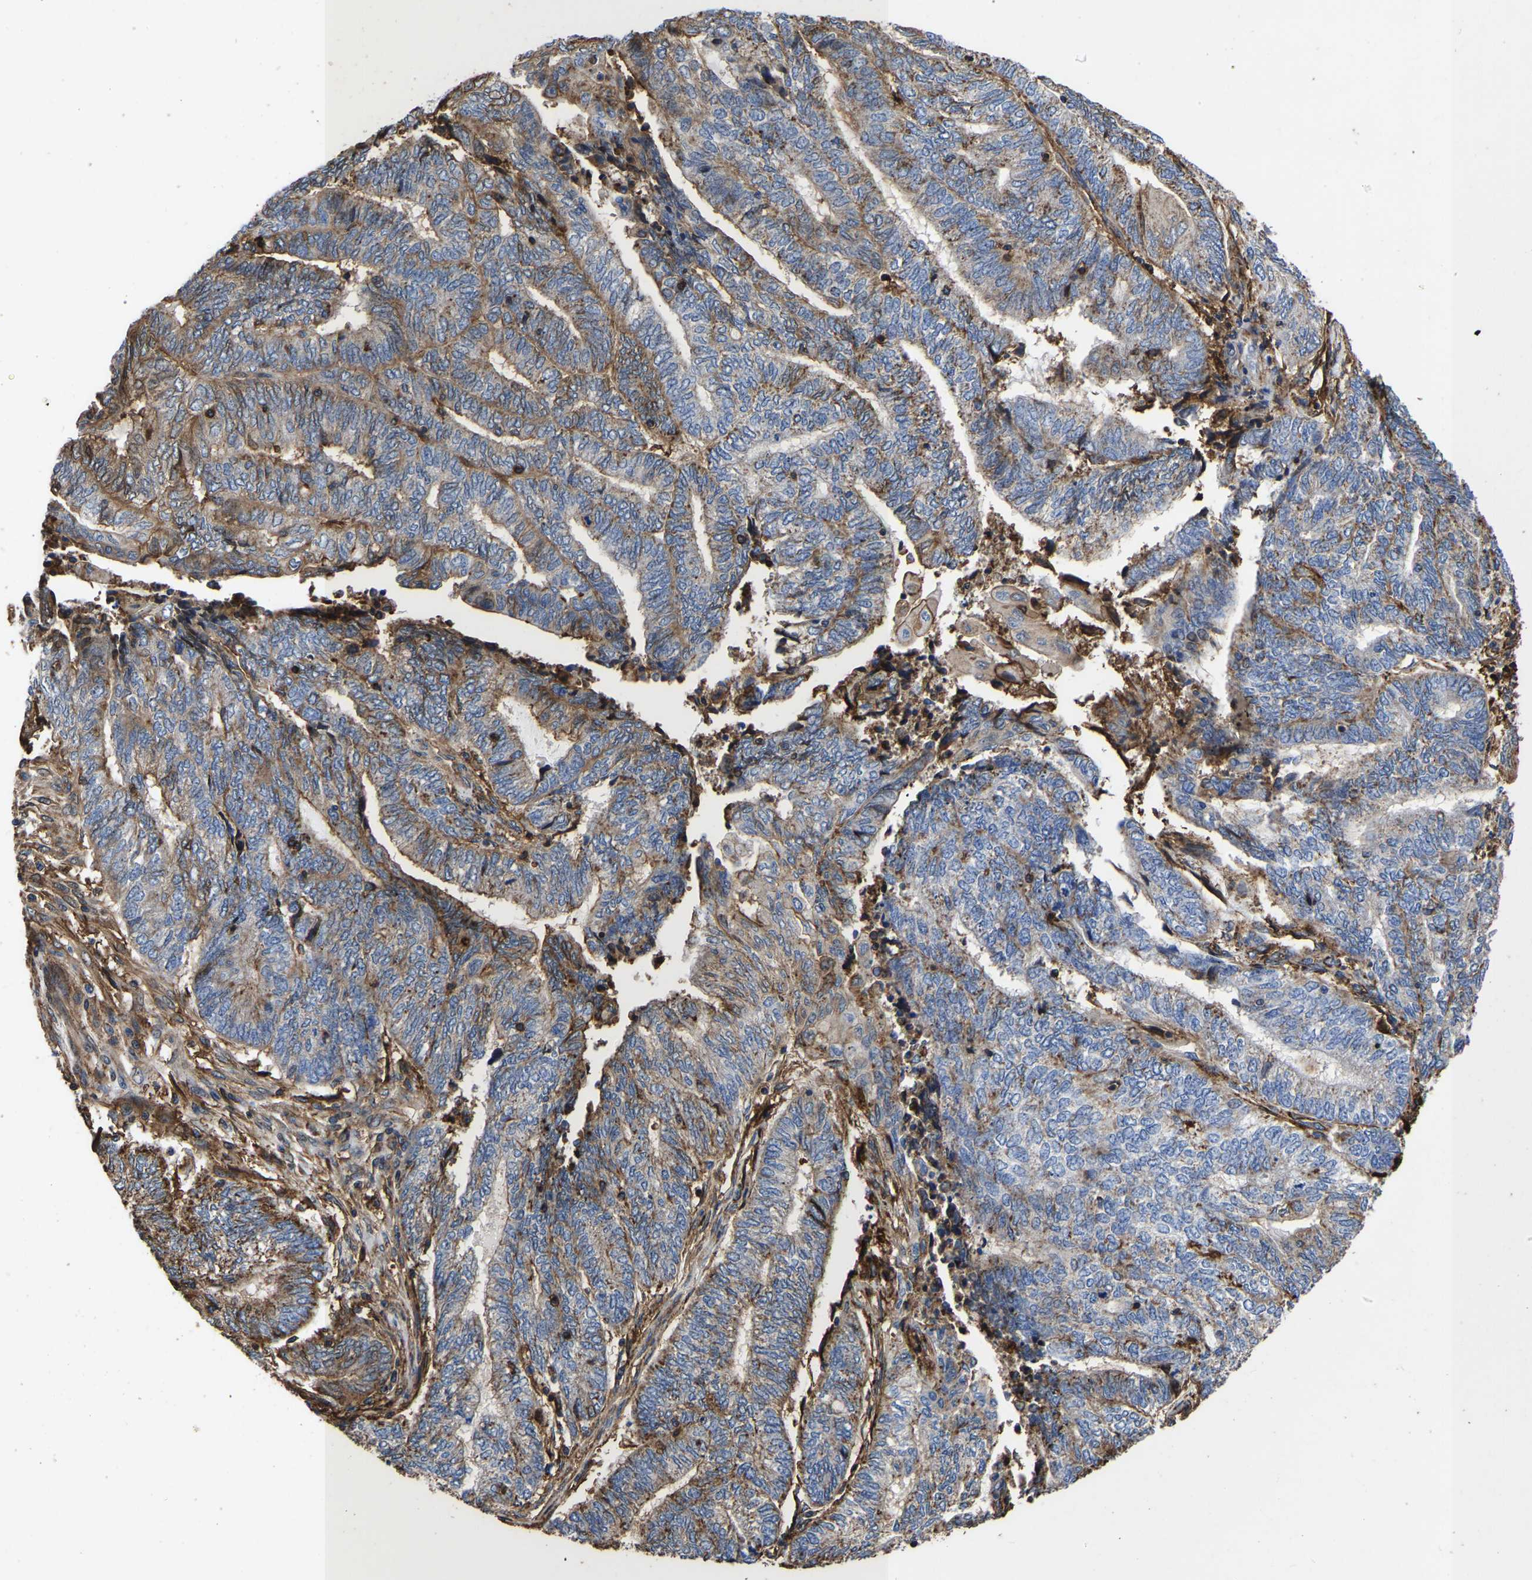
{"staining": {"intensity": "weak", "quantity": "<25%", "location": "cytoplasmic/membranous"}, "tissue": "endometrial cancer", "cell_type": "Tumor cells", "image_type": "cancer", "snomed": [{"axis": "morphology", "description": "Adenocarcinoma, NOS"}, {"axis": "topography", "description": "Uterus"}, {"axis": "topography", "description": "Endometrium"}], "caption": "High power microscopy image of an immunohistochemistry histopathology image of endometrial cancer (adenocarcinoma), revealing no significant expression in tumor cells.", "gene": "LIF", "patient": {"sex": "female", "age": 70}}